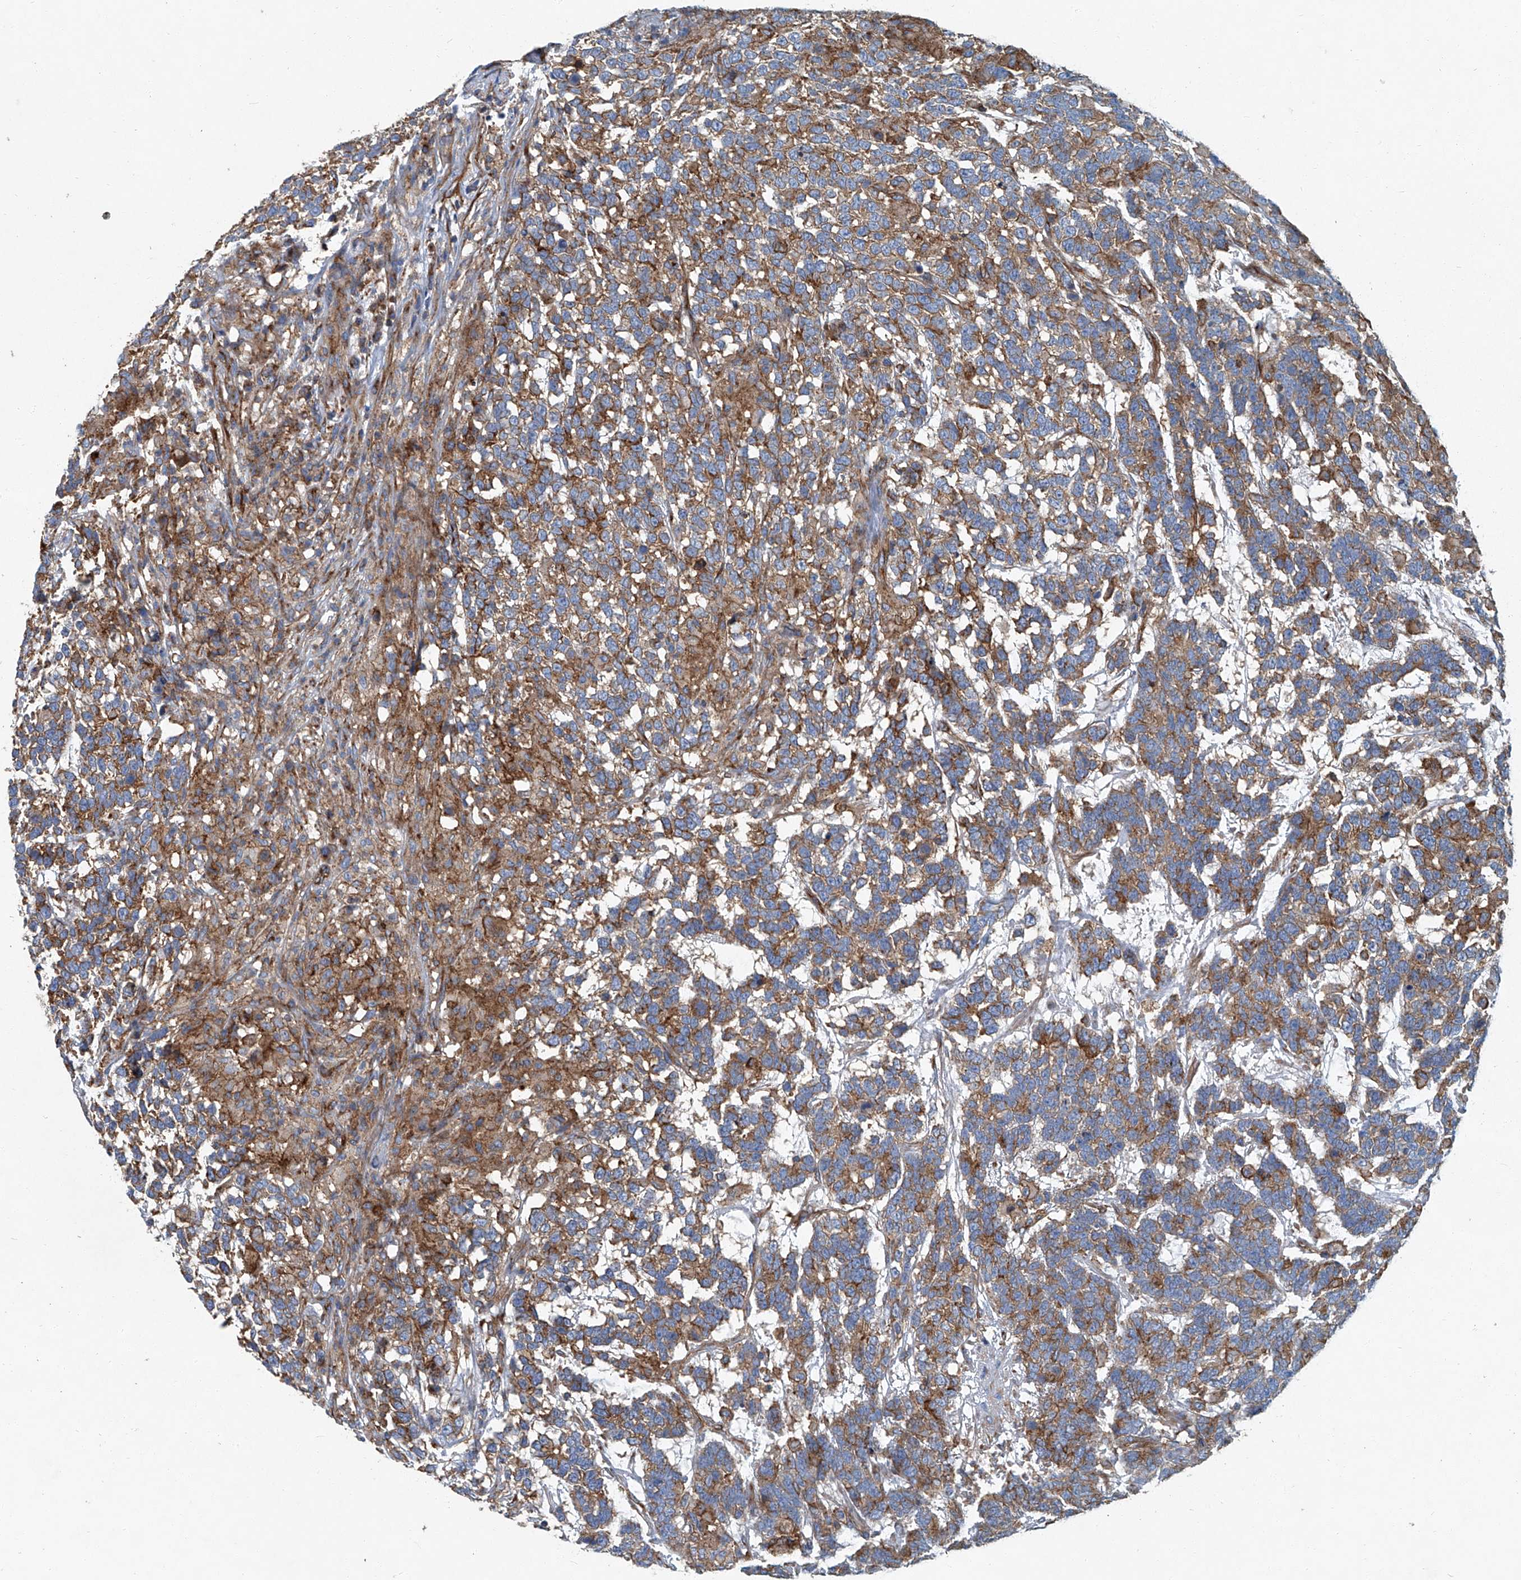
{"staining": {"intensity": "moderate", "quantity": ">75%", "location": "cytoplasmic/membranous"}, "tissue": "testis cancer", "cell_type": "Tumor cells", "image_type": "cancer", "snomed": [{"axis": "morphology", "description": "Carcinoma, Embryonal, NOS"}, {"axis": "topography", "description": "Testis"}], "caption": "Tumor cells exhibit moderate cytoplasmic/membranous staining in about >75% of cells in testis embryonal carcinoma. Nuclei are stained in blue.", "gene": "PIGH", "patient": {"sex": "male", "age": 26}}